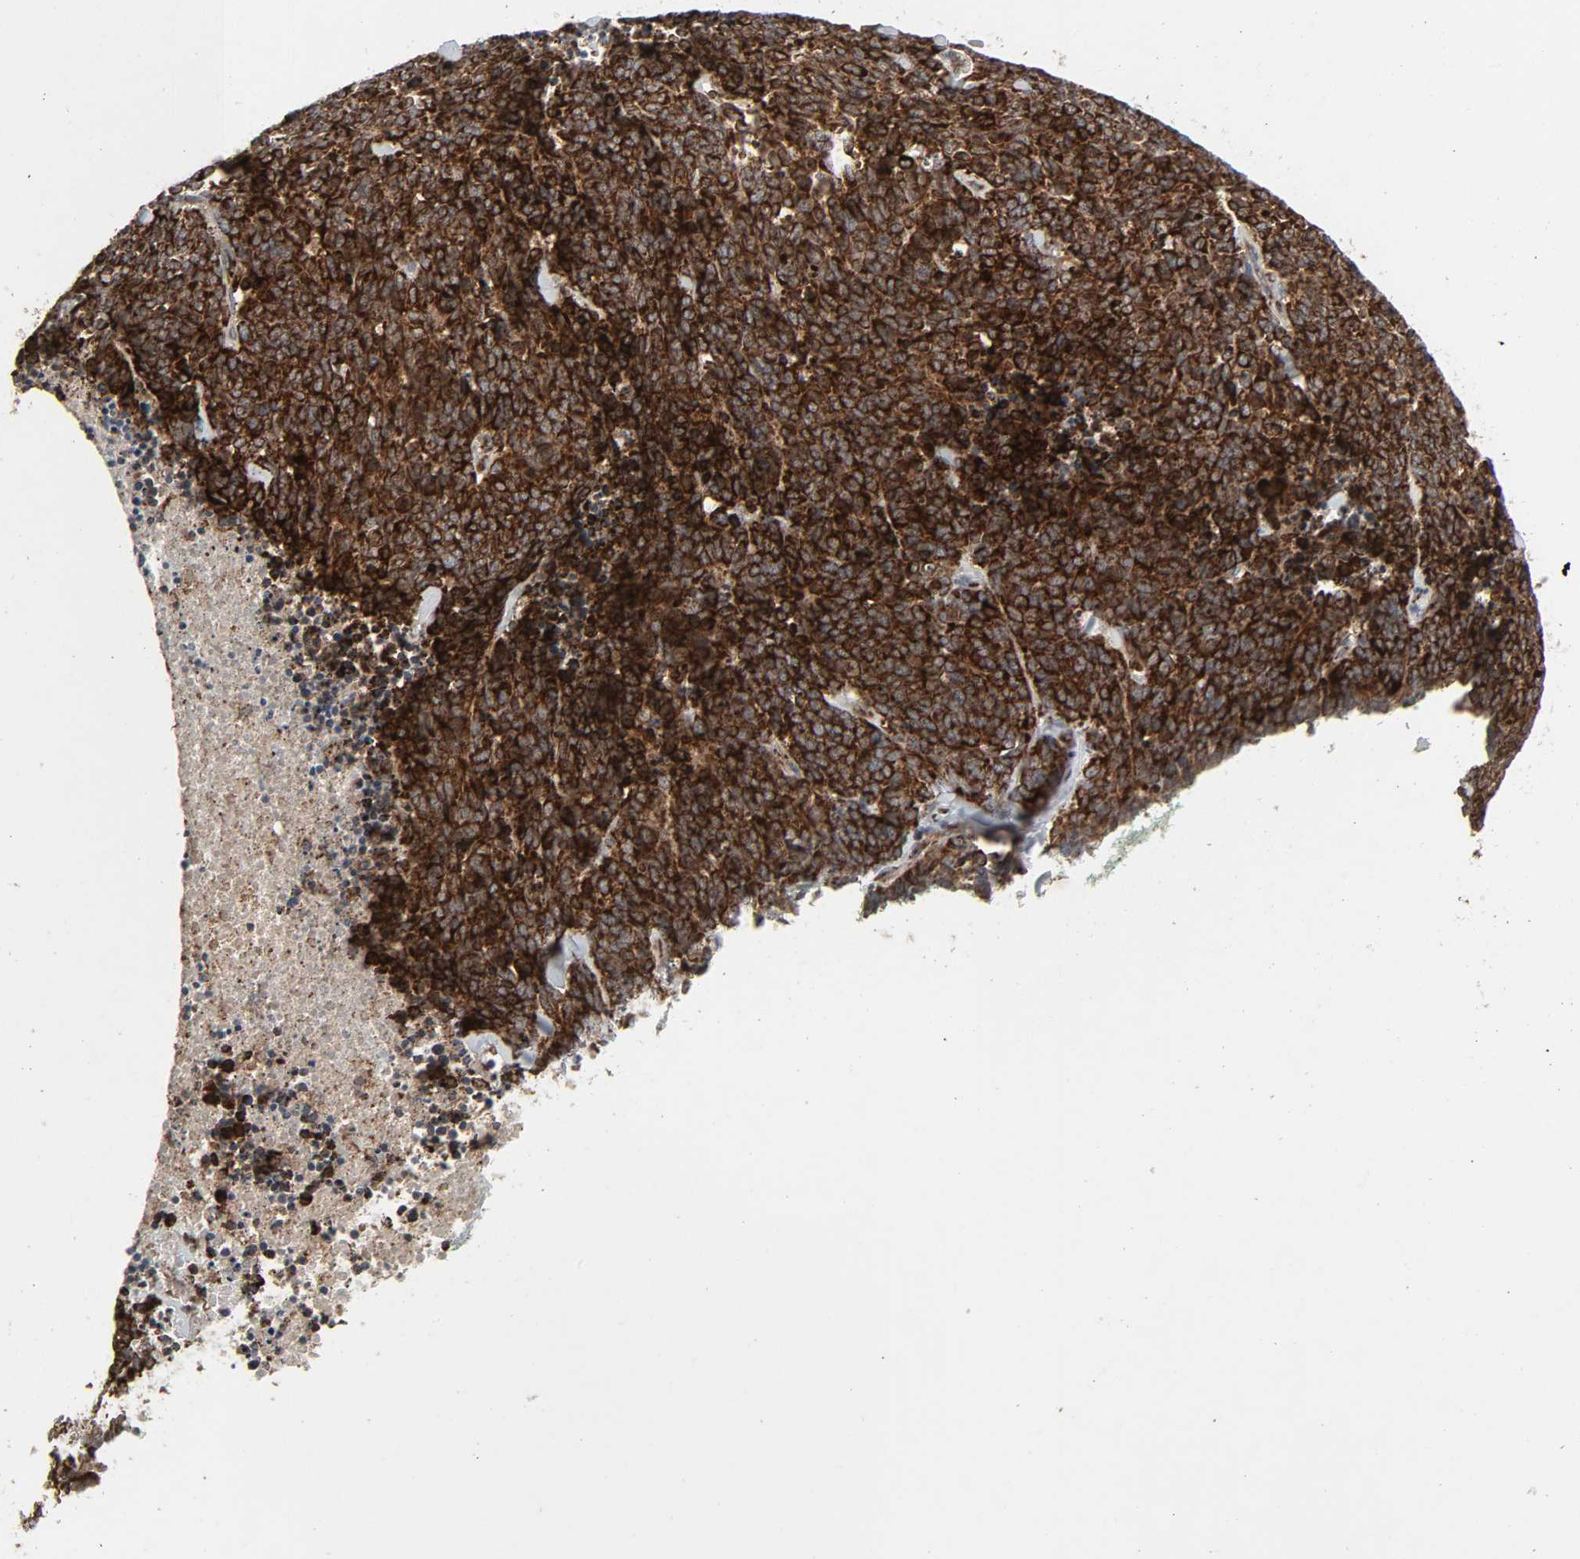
{"staining": {"intensity": "strong", "quantity": ">75%", "location": "cytoplasmic/membranous"}, "tissue": "lung cancer", "cell_type": "Tumor cells", "image_type": "cancer", "snomed": [{"axis": "morphology", "description": "Neoplasm, malignant, NOS"}, {"axis": "topography", "description": "Lung"}], "caption": "This image displays immunohistochemistry staining of lung cancer (malignant neoplasm), with high strong cytoplasmic/membranous staining in approximately >75% of tumor cells.", "gene": "ADCY4", "patient": {"sex": "female", "age": 58}}